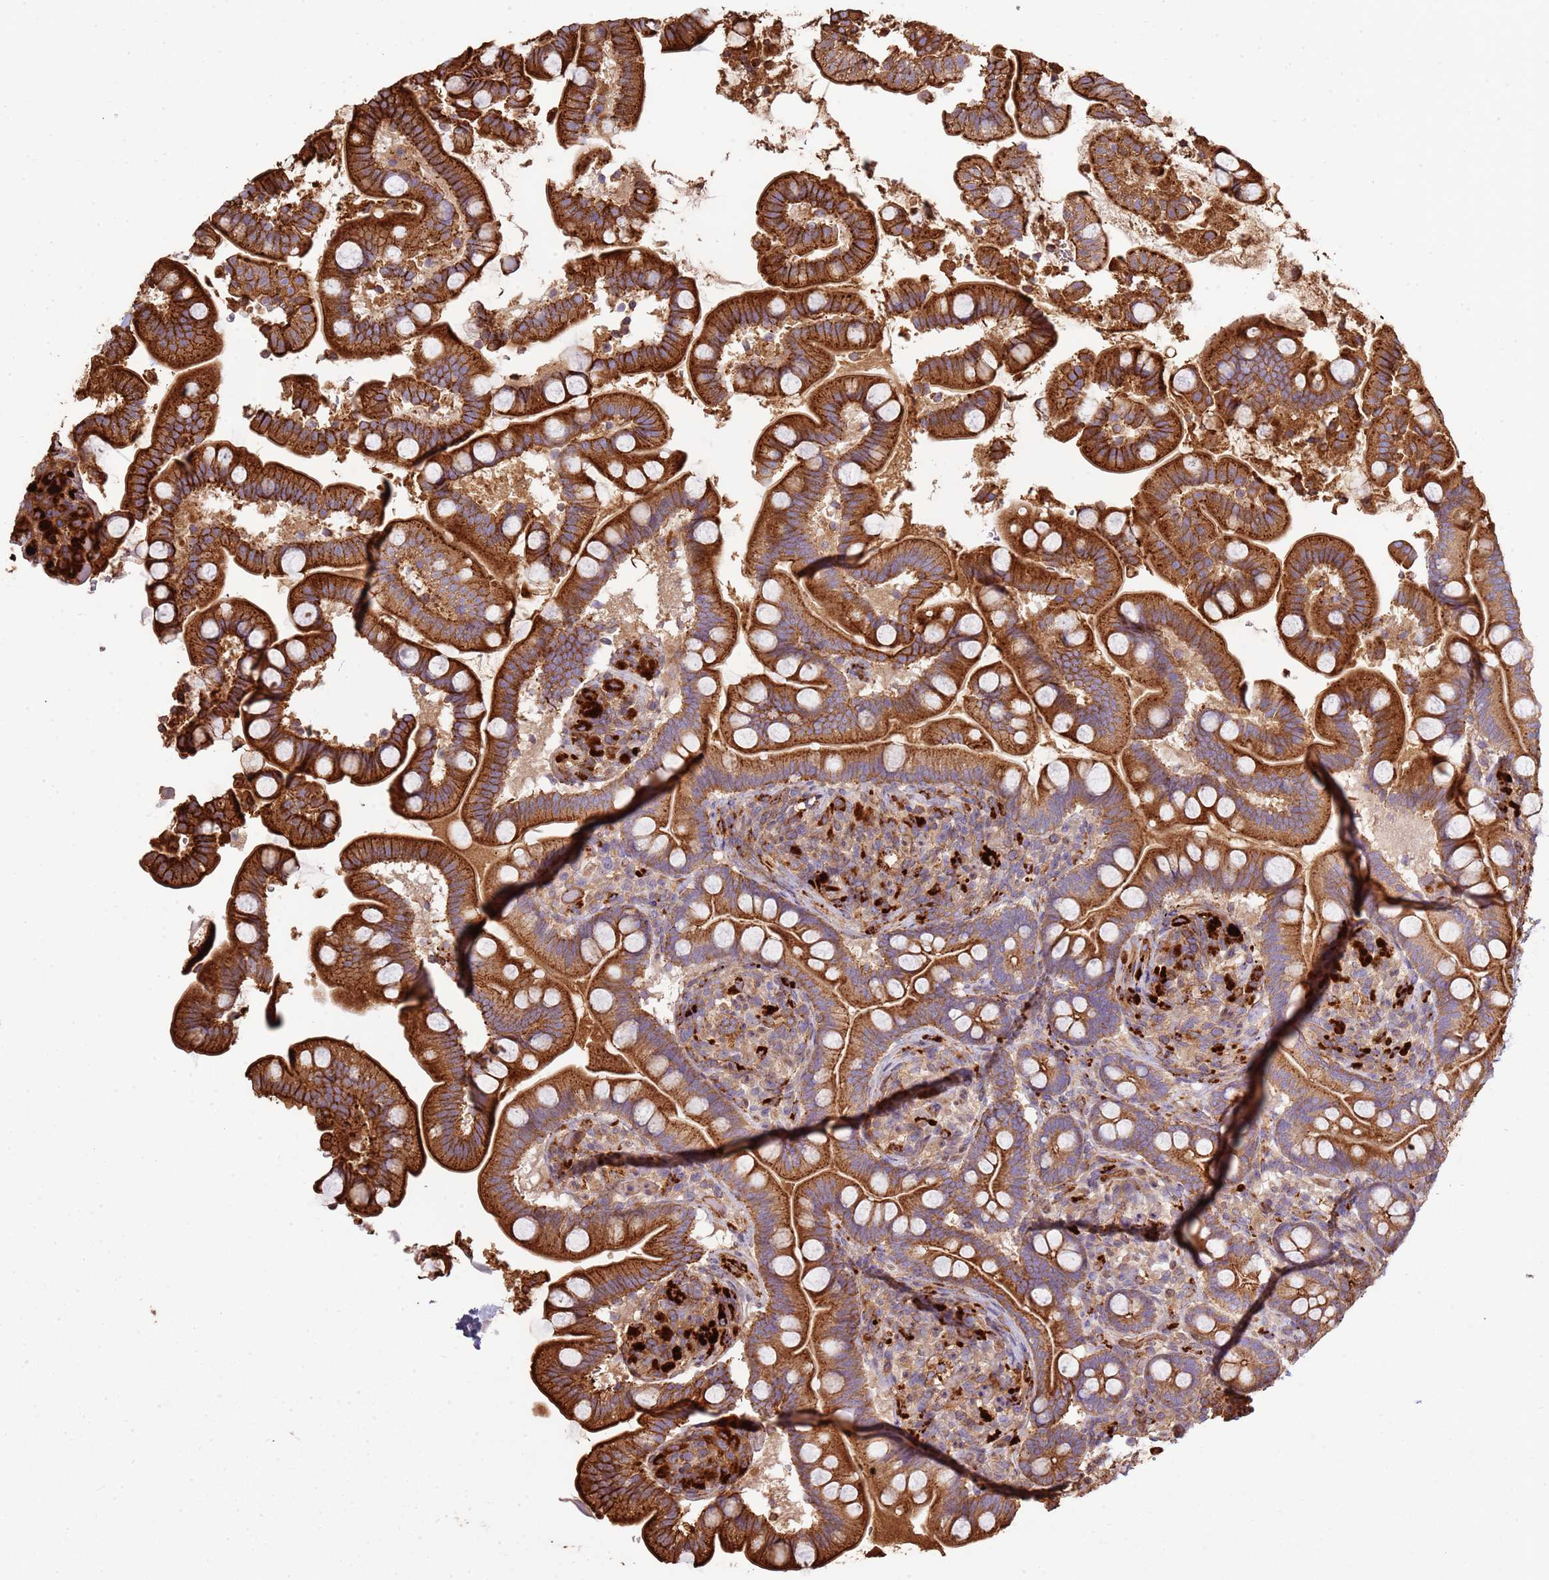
{"staining": {"intensity": "strong", "quantity": ">75%", "location": "cytoplasmic/membranous"}, "tissue": "small intestine", "cell_type": "Glandular cells", "image_type": "normal", "snomed": [{"axis": "morphology", "description": "Normal tissue, NOS"}, {"axis": "topography", "description": "Small intestine"}], "caption": "Strong cytoplasmic/membranous expression for a protein is appreciated in about >75% of glandular cells of unremarkable small intestine using immunohistochemistry.", "gene": "NDUFAF4", "patient": {"sex": "female", "age": 64}}